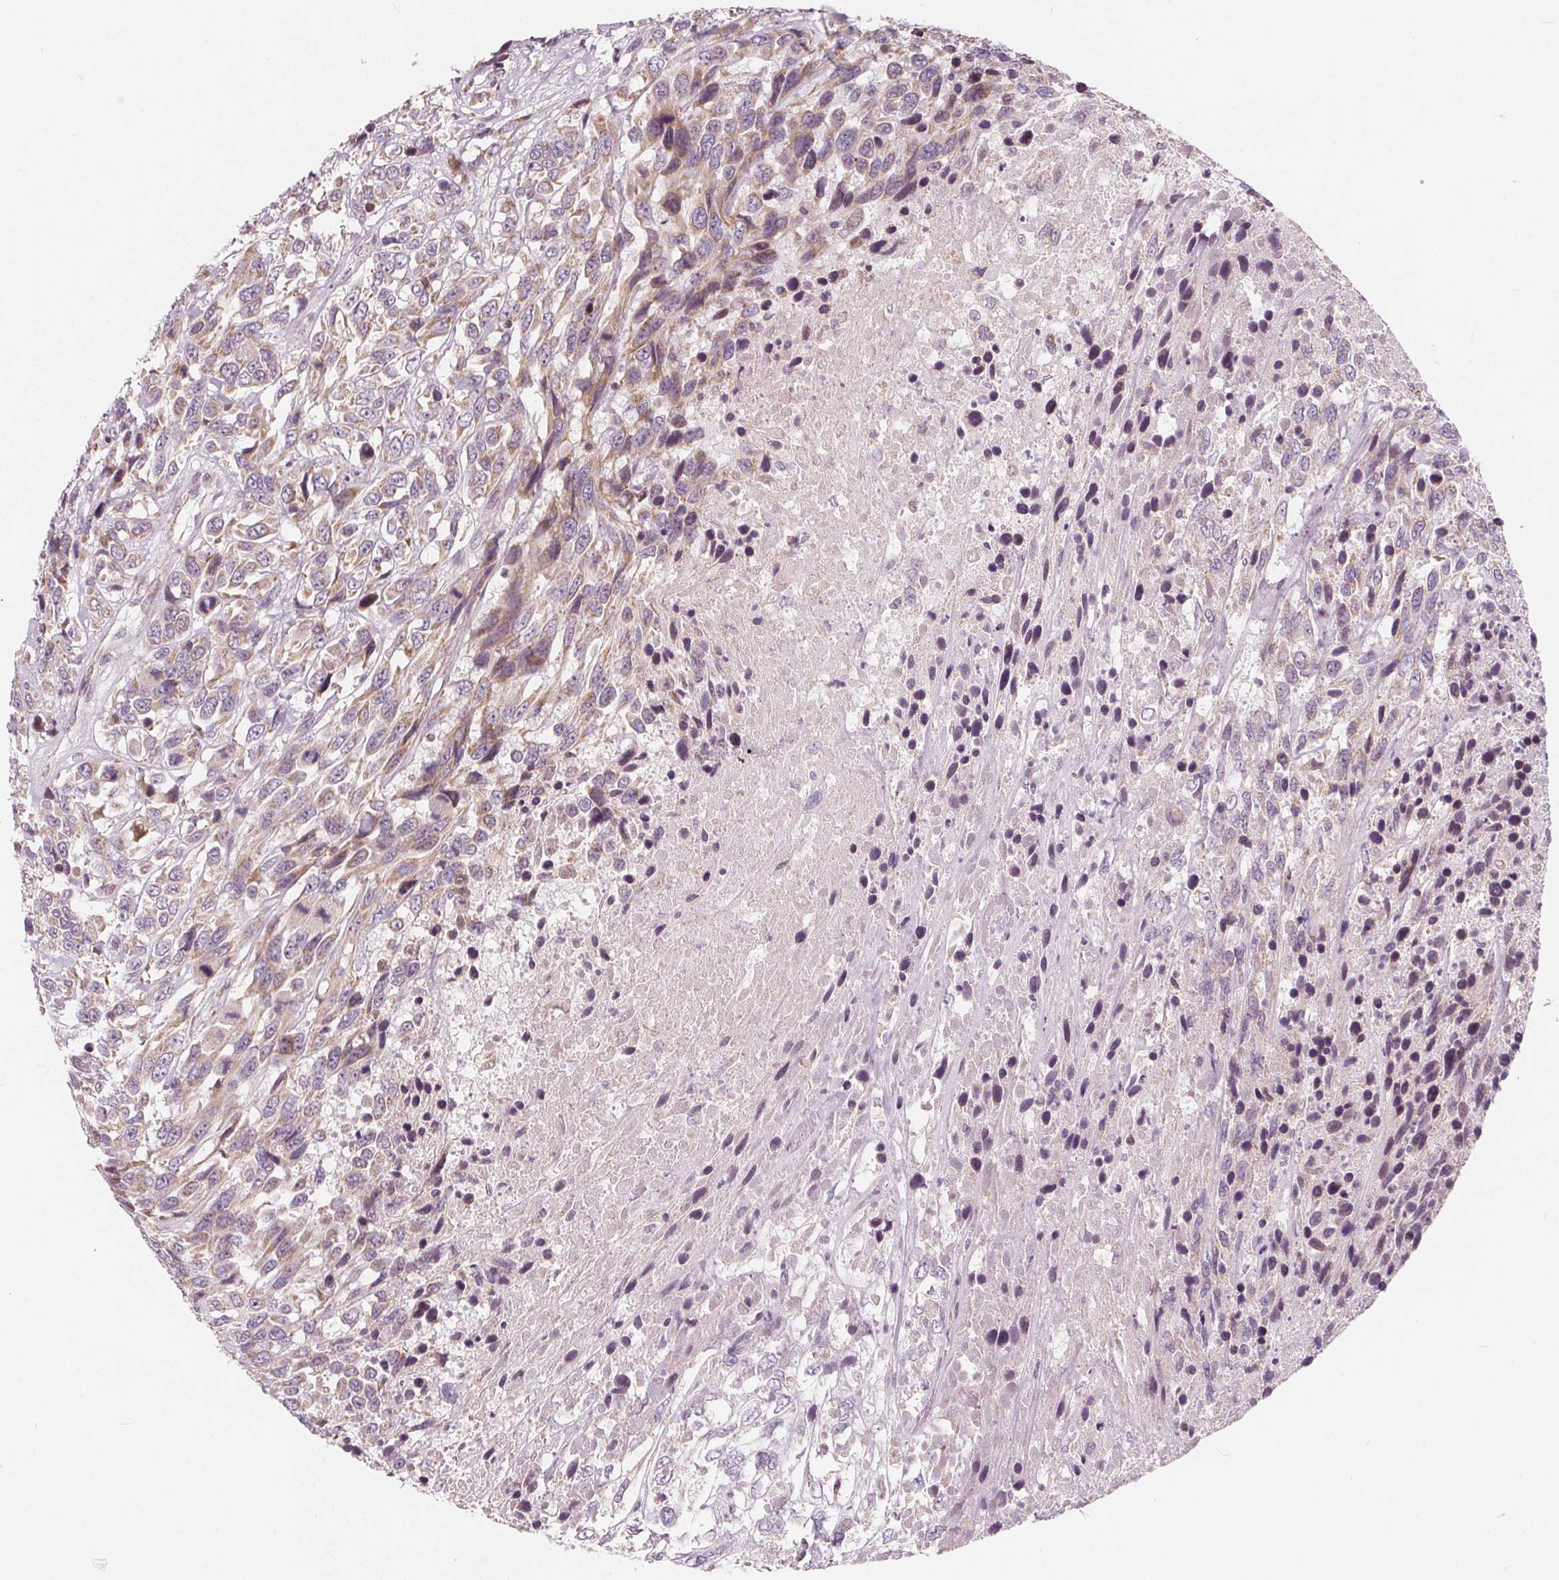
{"staining": {"intensity": "weak", "quantity": "25%-75%", "location": "cytoplasmic/membranous"}, "tissue": "urothelial cancer", "cell_type": "Tumor cells", "image_type": "cancer", "snomed": [{"axis": "morphology", "description": "Urothelial carcinoma, High grade"}, {"axis": "topography", "description": "Urinary bladder"}], "caption": "Immunohistochemistry image of urothelial cancer stained for a protein (brown), which displays low levels of weak cytoplasmic/membranous expression in approximately 25%-75% of tumor cells.", "gene": "NUP210L", "patient": {"sex": "female", "age": 70}}